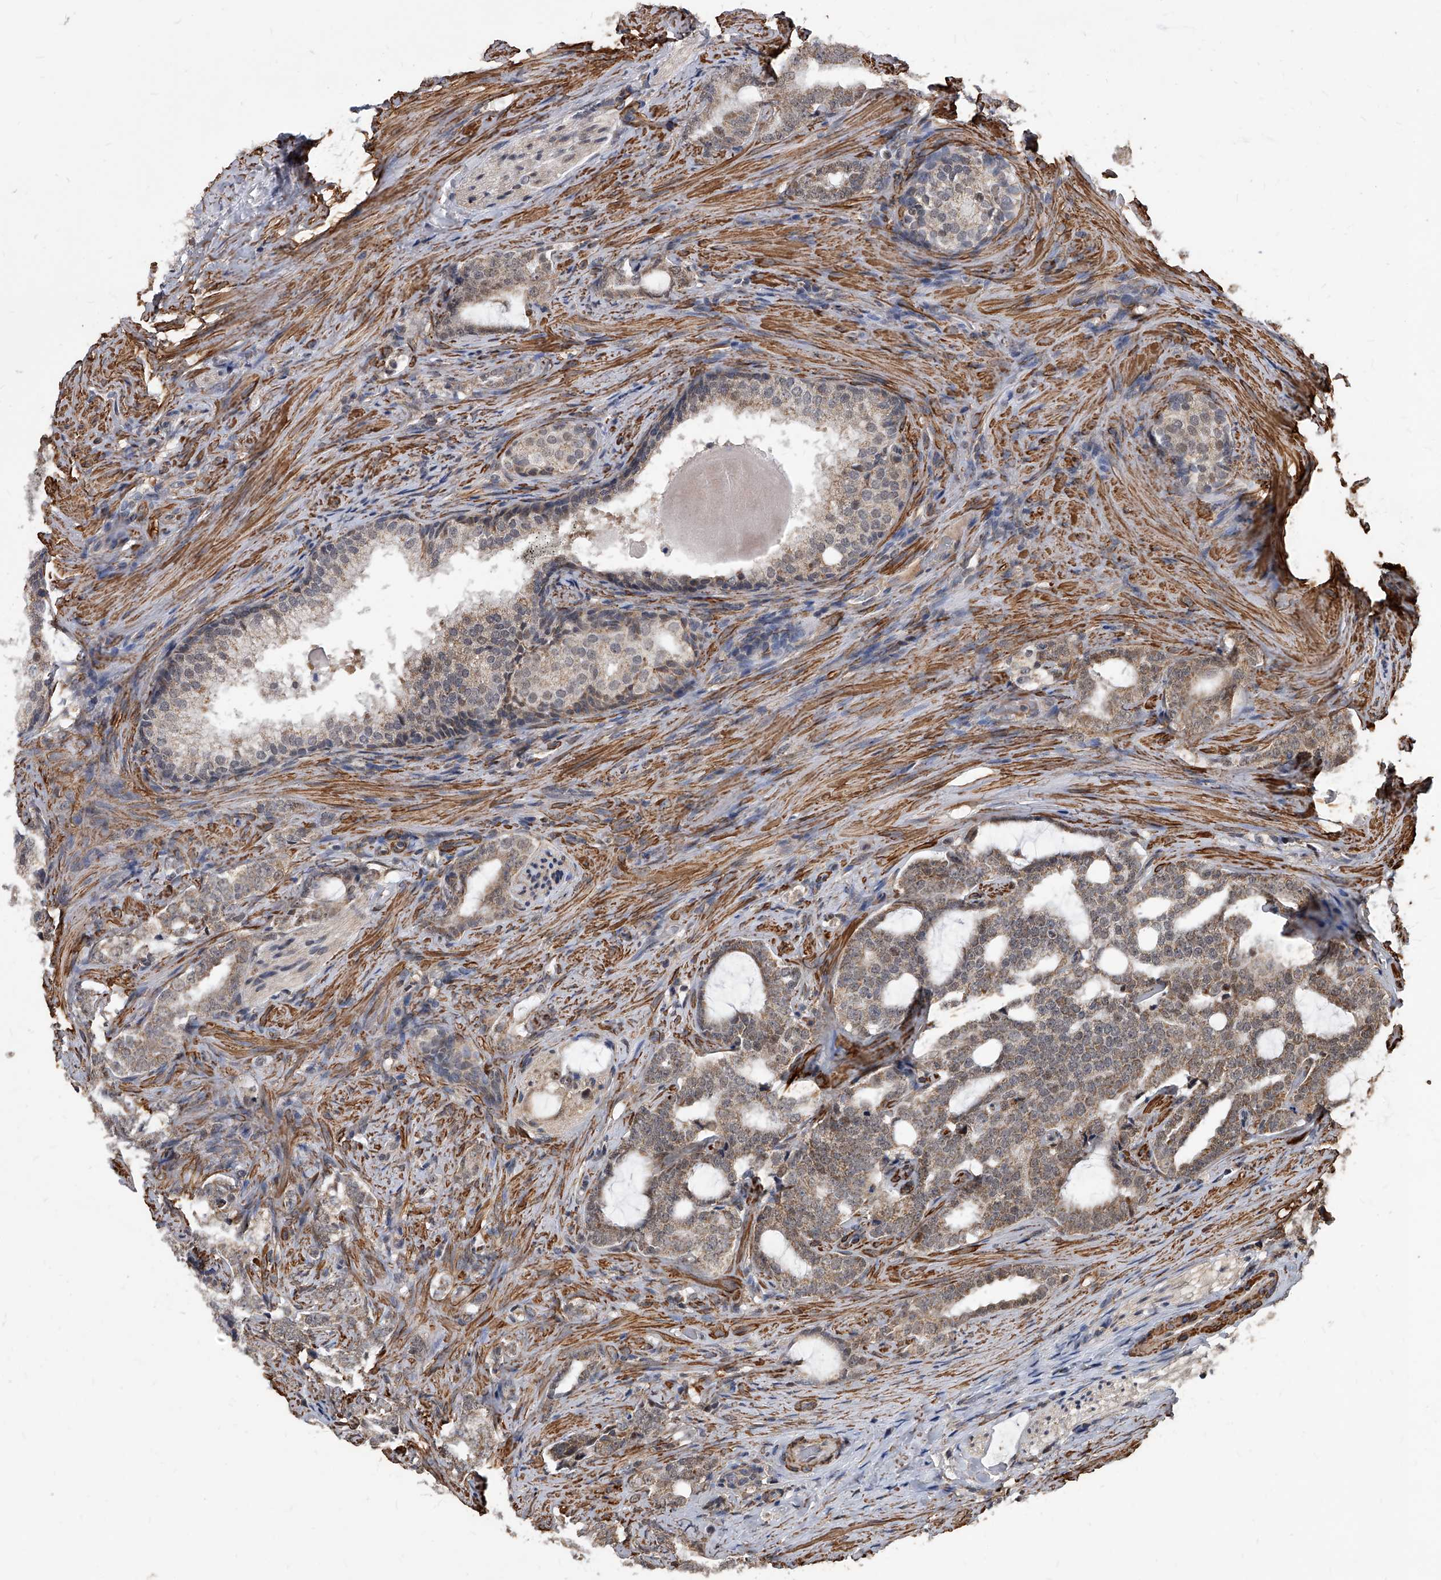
{"staining": {"intensity": "weak", "quantity": ">75%", "location": "cytoplasmic/membranous"}, "tissue": "prostate cancer", "cell_type": "Tumor cells", "image_type": "cancer", "snomed": [{"axis": "morphology", "description": "Adenocarcinoma, High grade"}, {"axis": "topography", "description": "Prostate"}], "caption": "A histopathology image of human adenocarcinoma (high-grade) (prostate) stained for a protein displays weak cytoplasmic/membranous brown staining in tumor cells.", "gene": "DUSP22", "patient": {"sex": "male", "age": 64}}